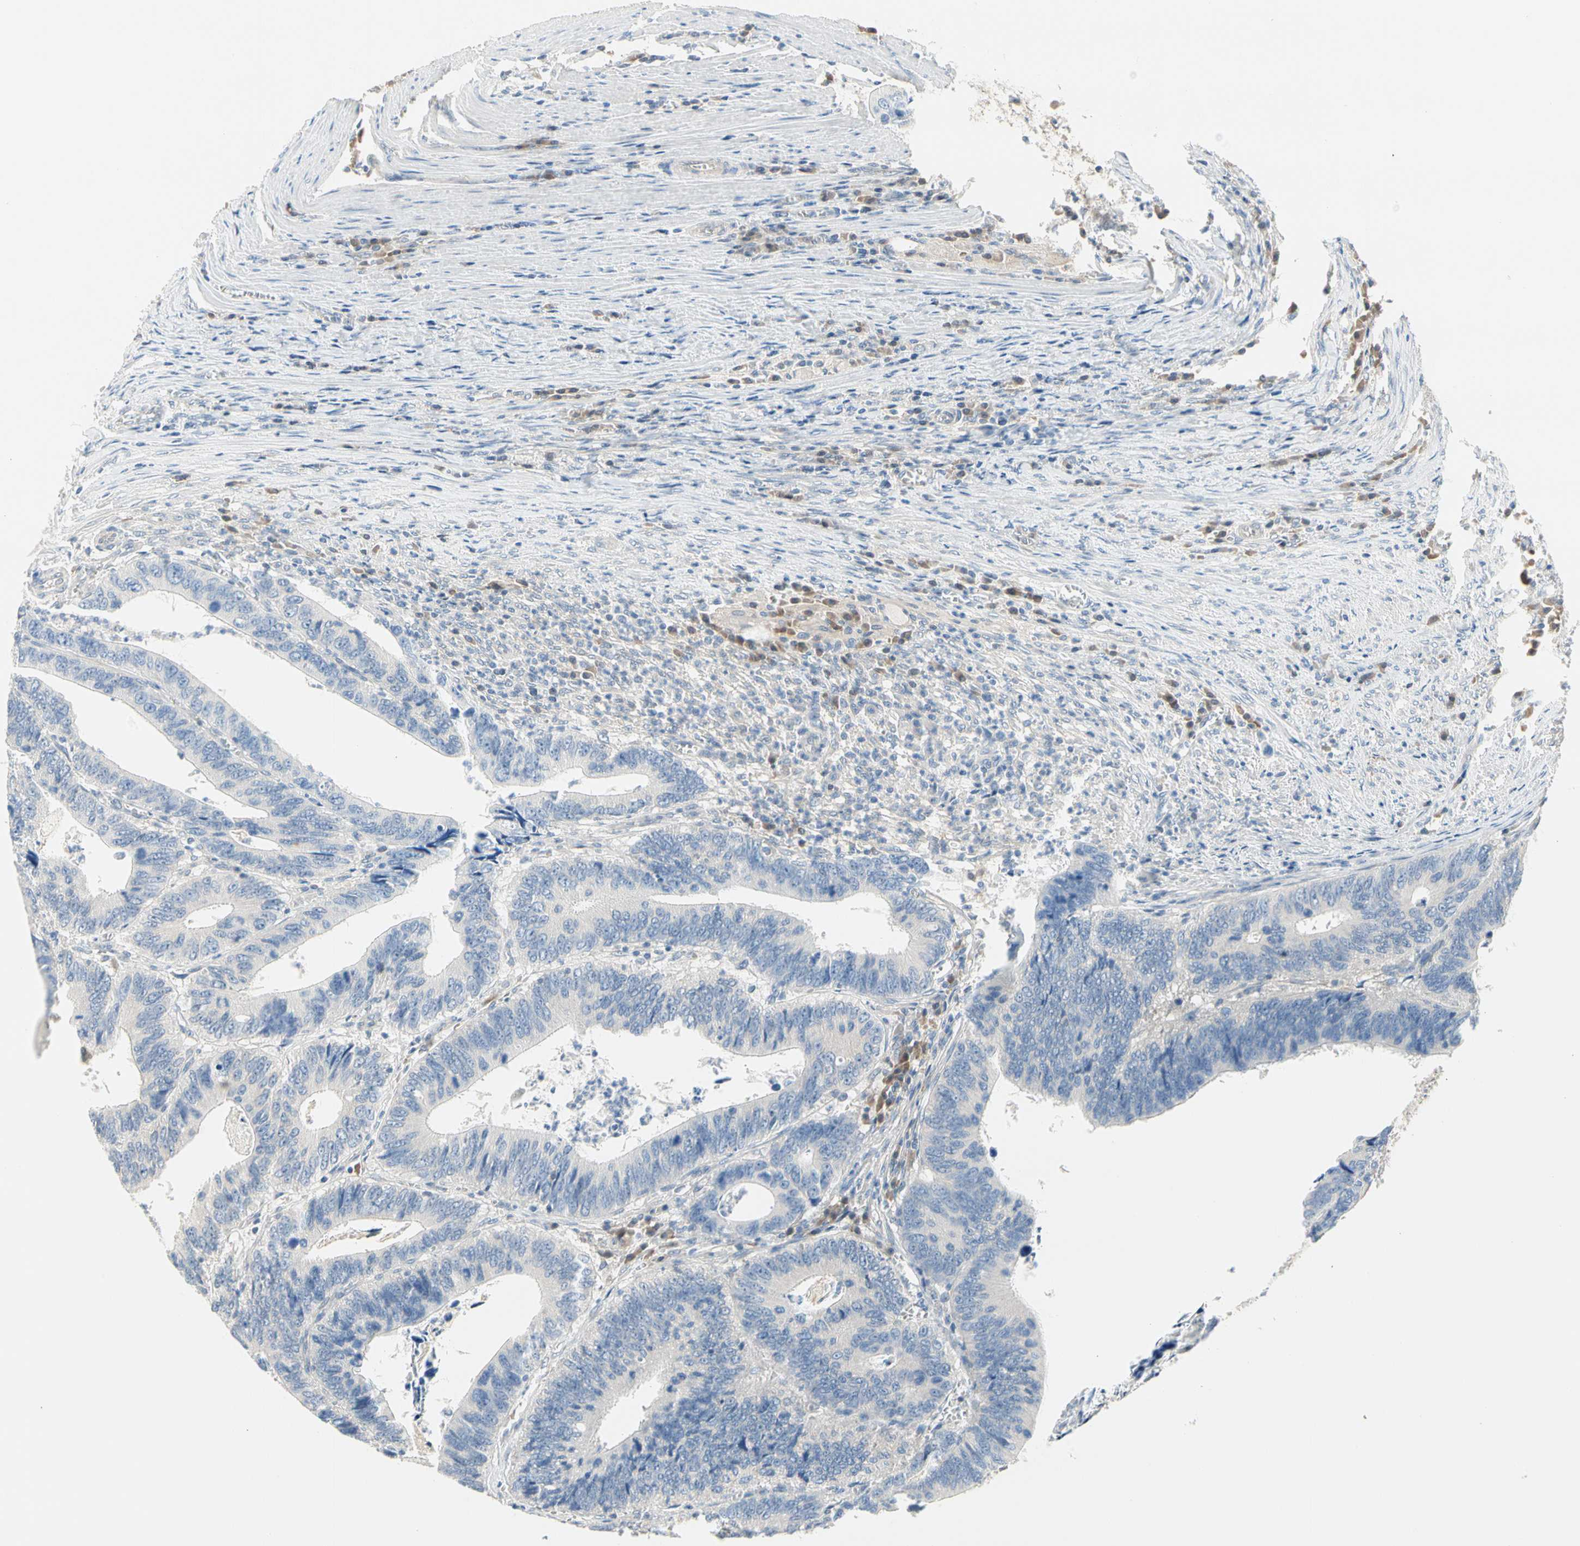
{"staining": {"intensity": "negative", "quantity": "none", "location": "none"}, "tissue": "colorectal cancer", "cell_type": "Tumor cells", "image_type": "cancer", "snomed": [{"axis": "morphology", "description": "Adenocarcinoma, NOS"}, {"axis": "topography", "description": "Colon"}], "caption": "The IHC image has no significant staining in tumor cells of adenocarcinoma (colorectal) tissue.", "gene": "MPI", "patient": {"sex": "male", "age": 72}}